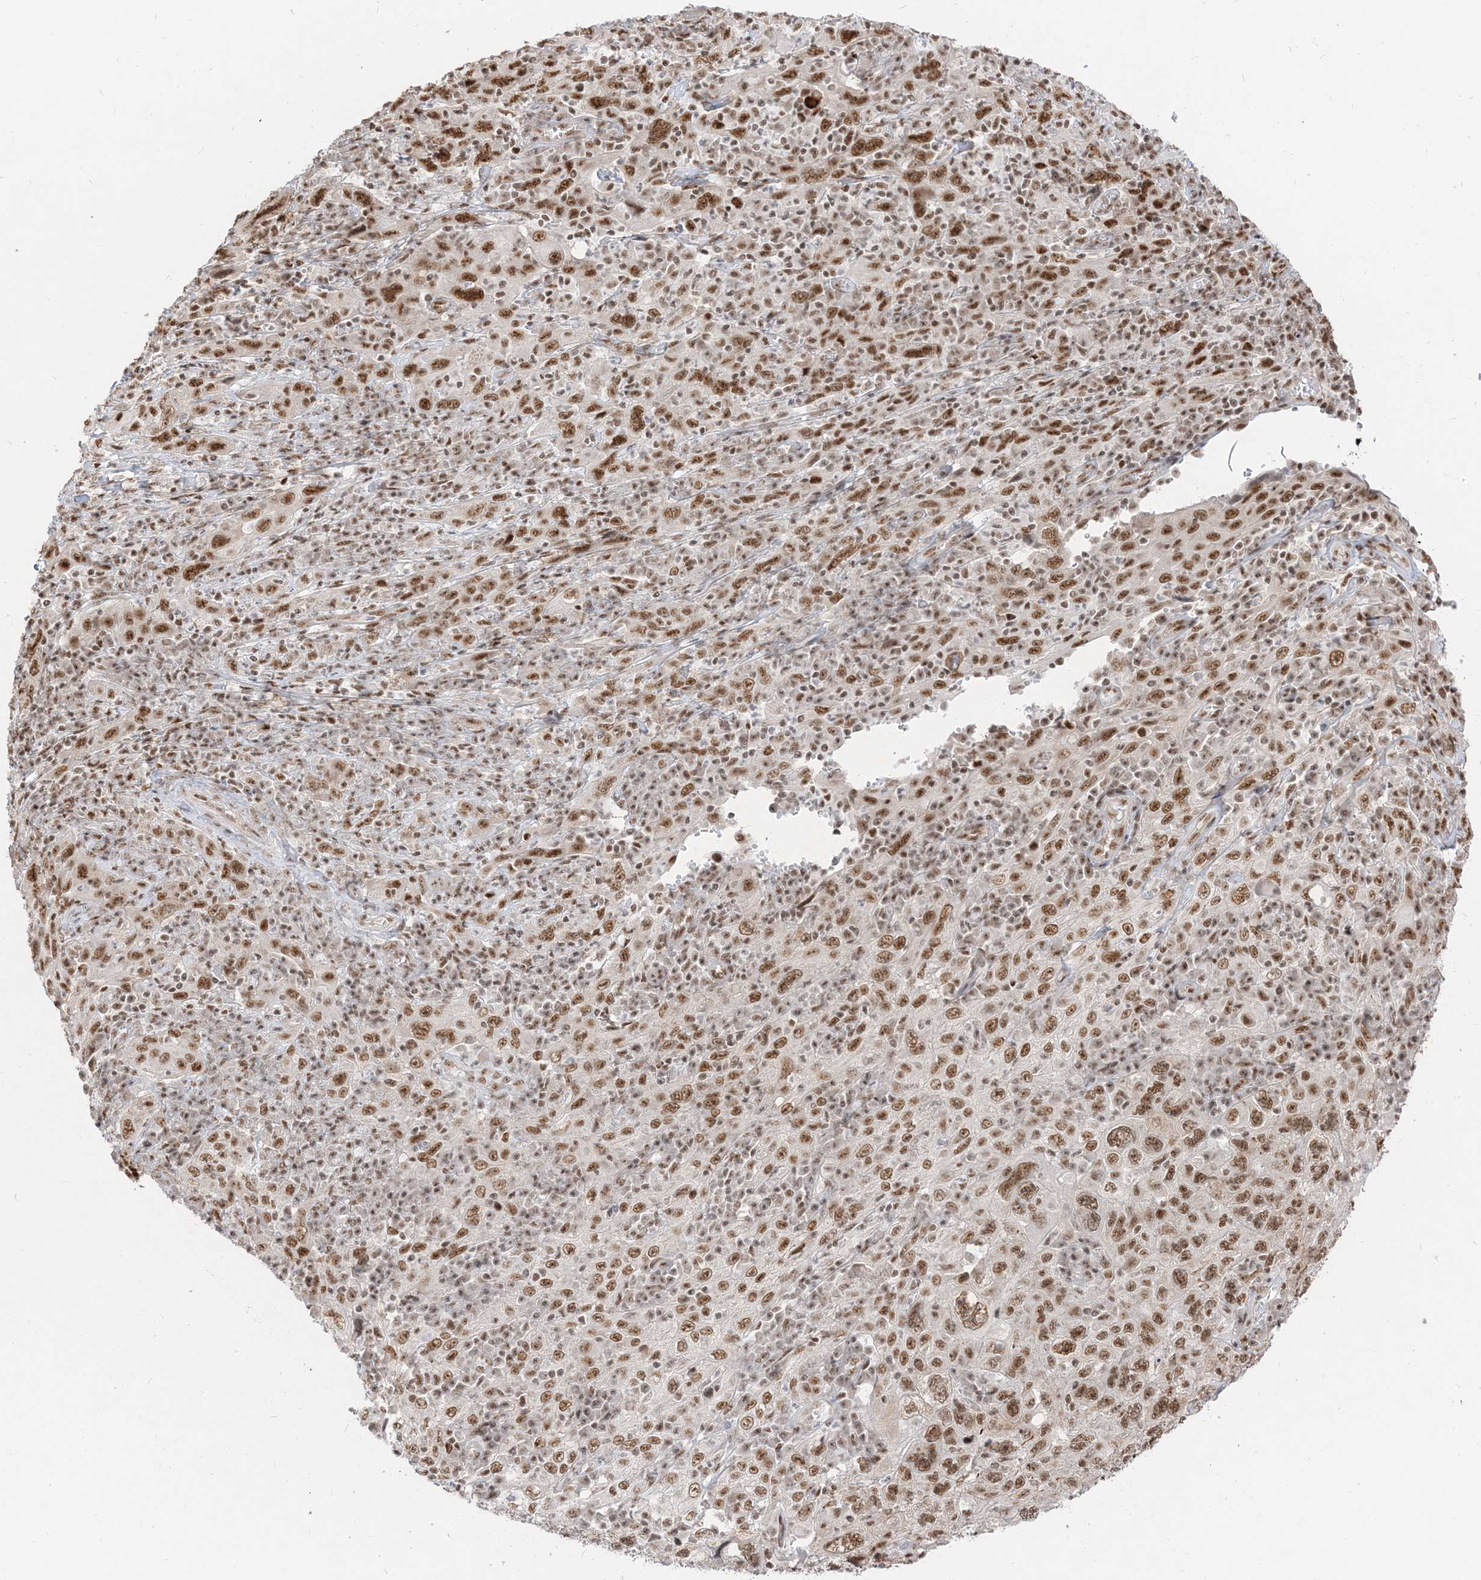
{"staining": {"intensity": "moderate", "quantity": ">75%", "location": "nuclear"}, "tissue": "cervical cancer", "cell_type": "Tumor cells", "image_type": "cancer", "snomed": [{"axis": "morphology", "description": "Squamous cell carcinoma, NOS"}, {"axis": "topography", "description": "Cervix"}], "caption": "Protein staining displays moderate nuclear expression in about >75% of tumor cells in cervical squamous cell carcinoma.", "gene": "ARGLU1", "patient": {"sex": "female", "age": 46}}